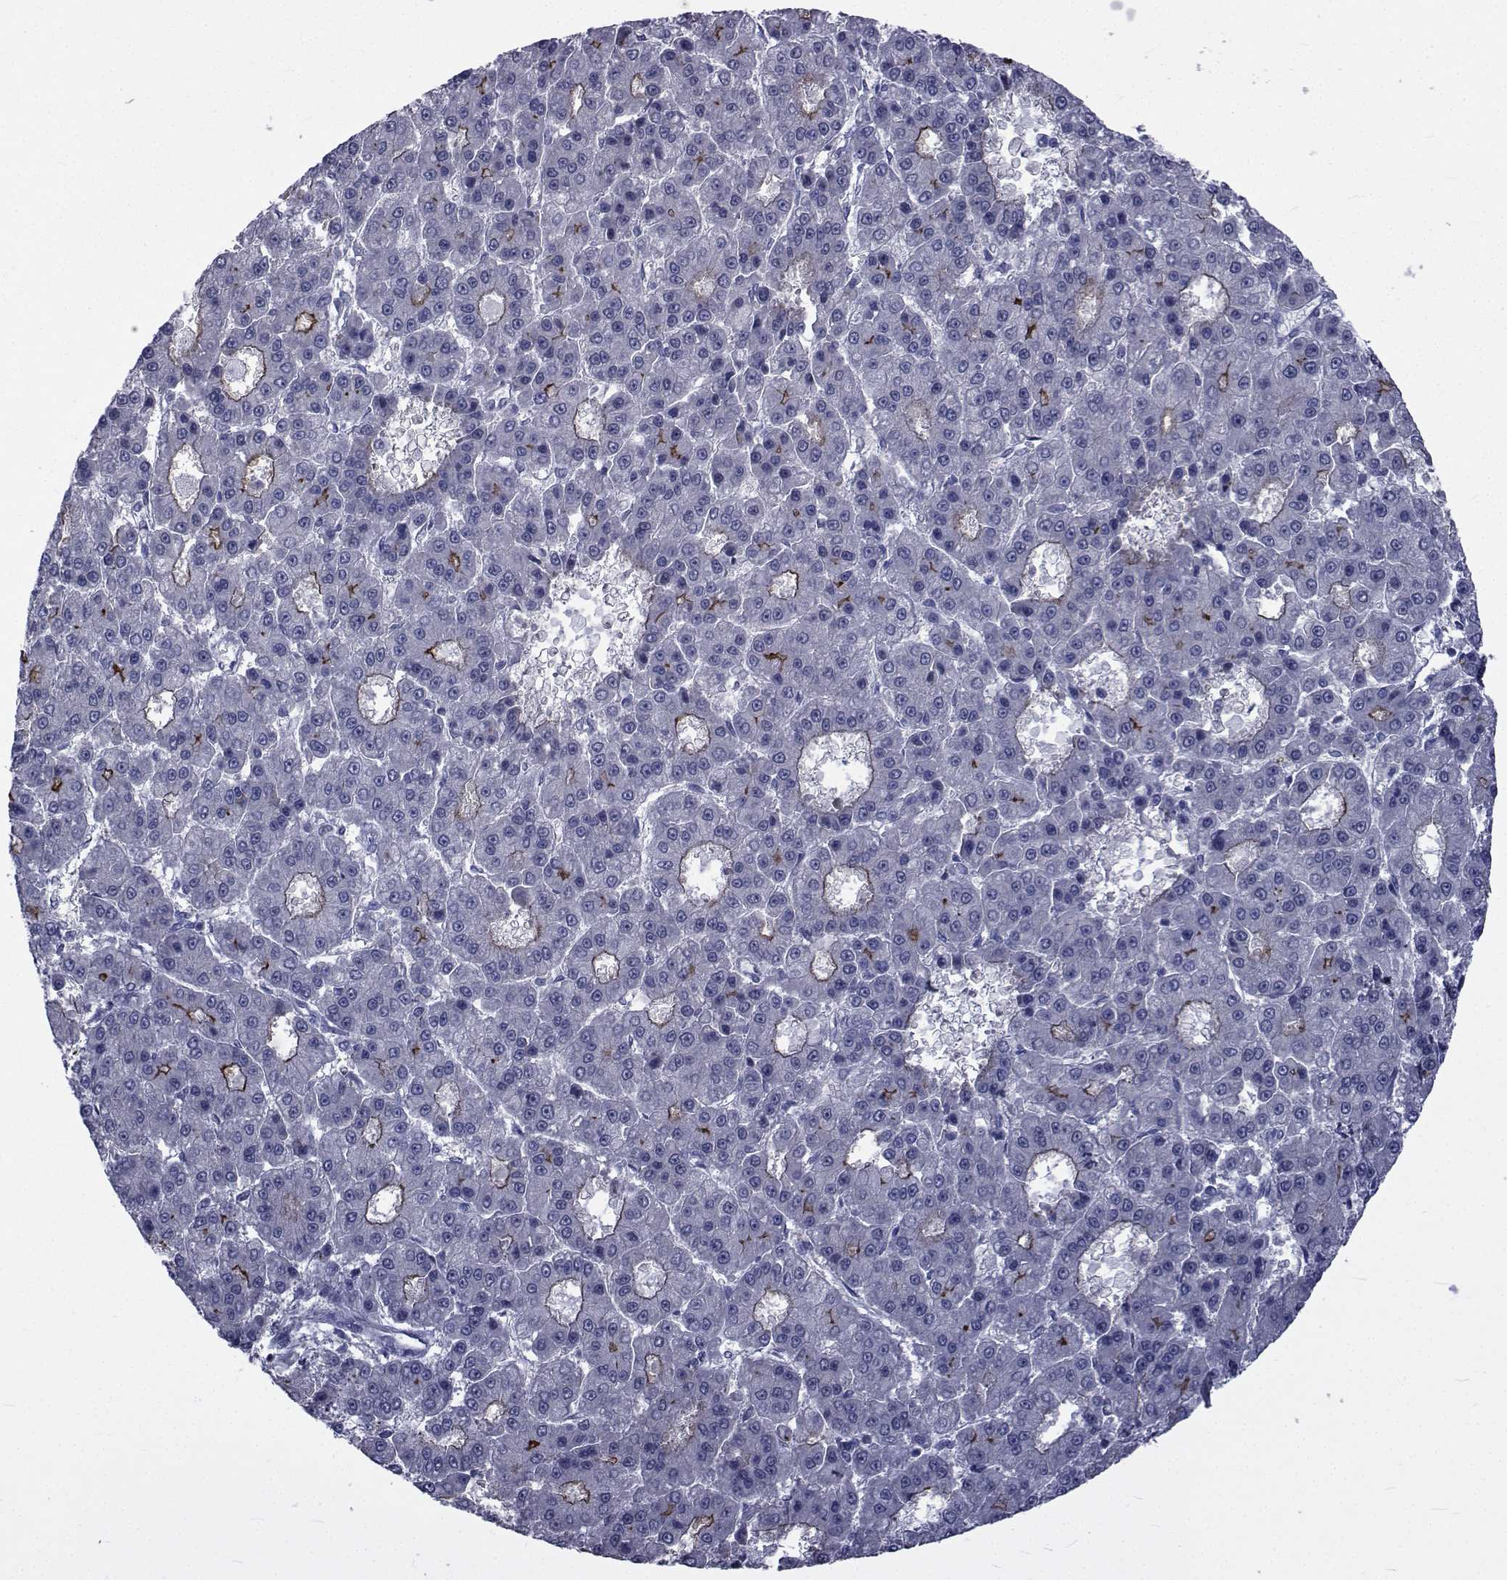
{"staining": {"intensity": "strong", "quantity": "<25%", "location": "cytoplasmic/membranous"}, "tissue": "liver cancer", "cell_type": "Tumor cells", "image_type": "cancer", "snomed": [{"axis": "morphology", "description": "Carcinoma, Hepatocellular, NOS"}, {"axis": "topography", "description": "Liver"}], "caption": "Liver cancer stained for a protein reveals strong cytoplasmic/membranous positivity in tumor cells.", "gene": "SLC30A10", "patient": {"sex": "male", "age": 70}}